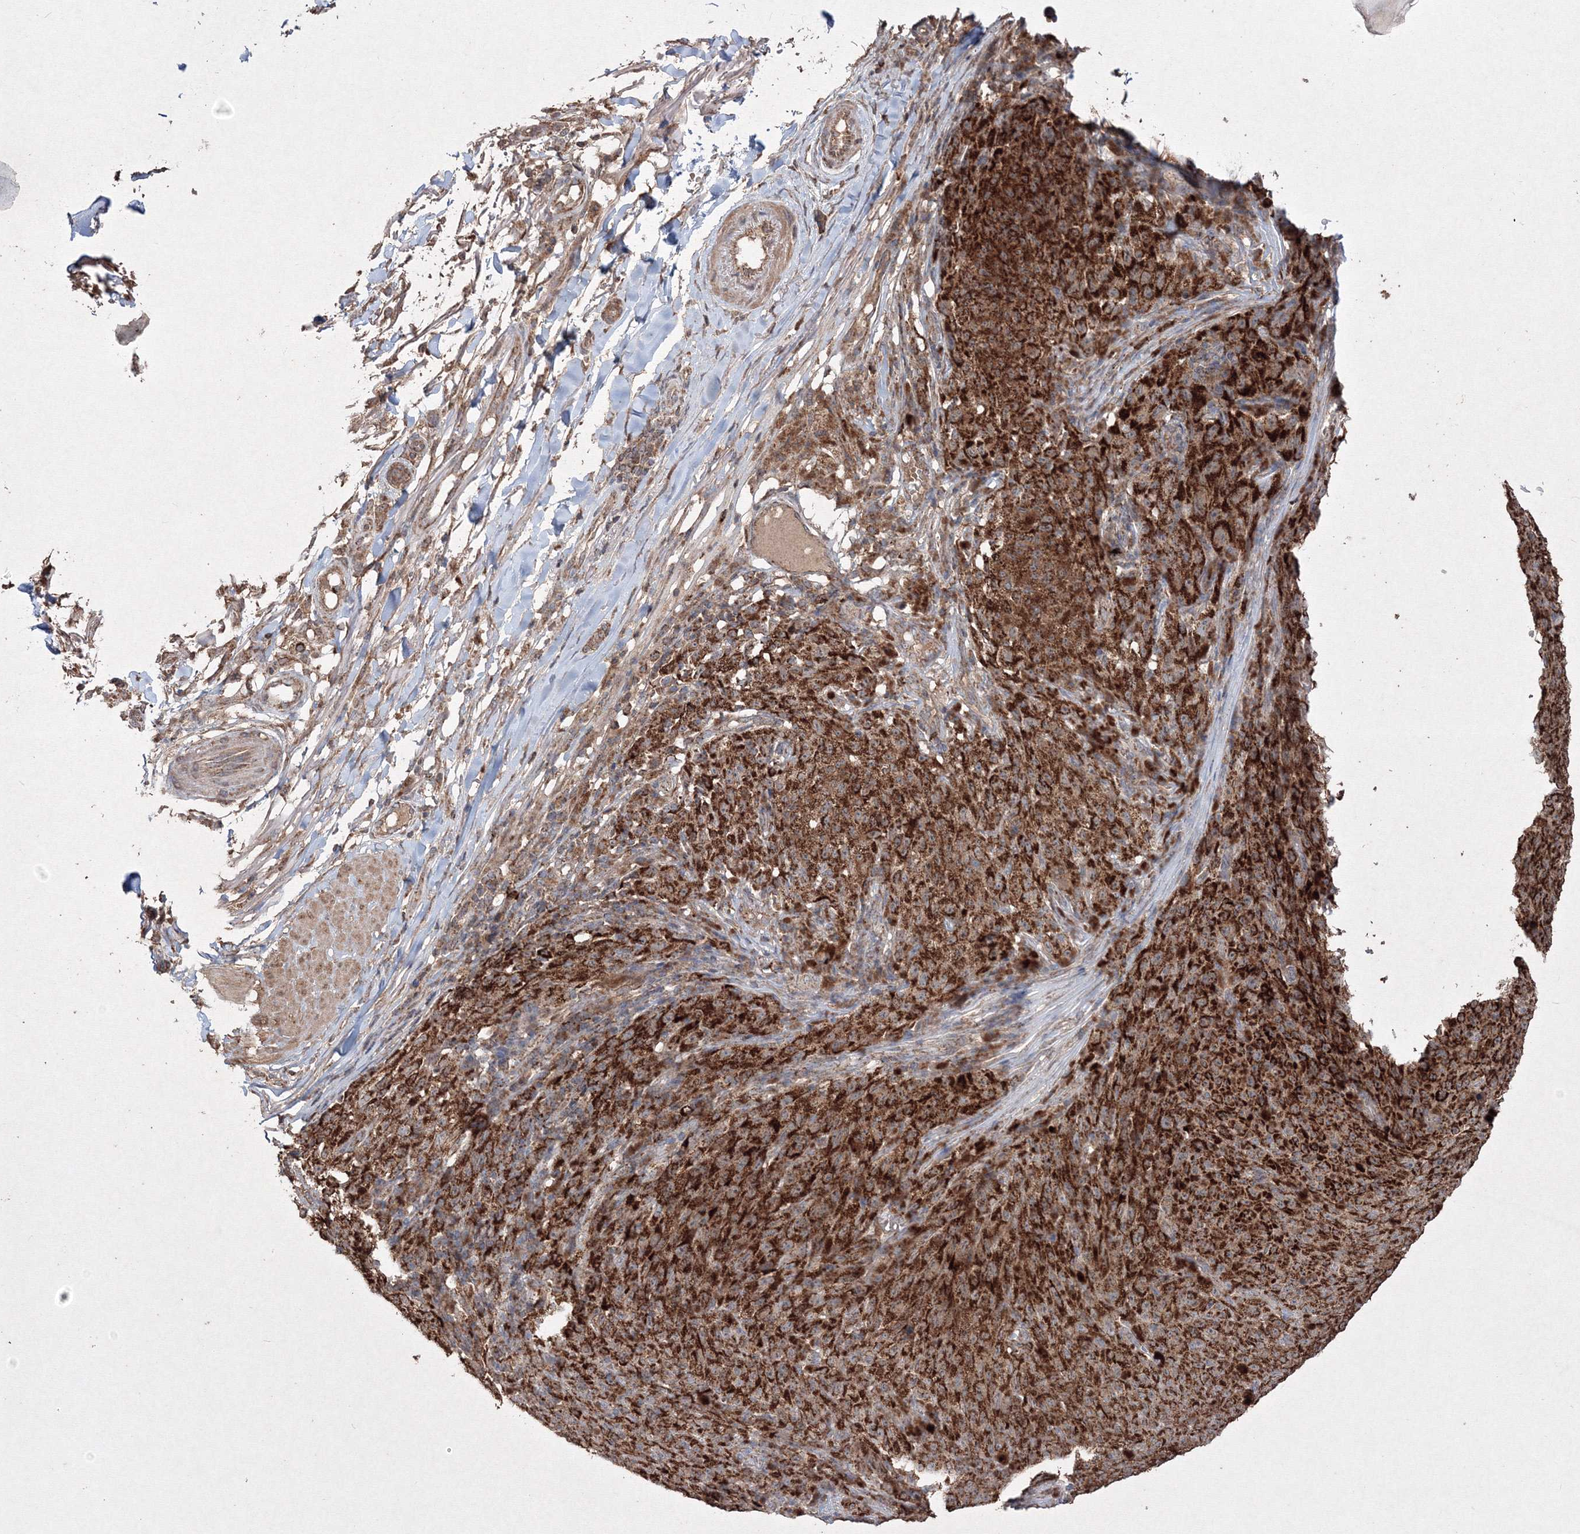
{"staining": {"intensity": "strong", "quantity": ">75%", "location": "cytoplasmic/membranous"}, "tissue": "melanoma", "cell_type": "Tumor cells", "image_type": "cancer", "snomed": [{"axis": "morphology", "description": "Malignant melanoma, NOS"}, {"axis": "topography", "description": "Skin"}], "caption": "This histopathology image reveals IHC staining of human melanoma, with high strong cytoplasmic/membranous staining in approximately >75% of tumor cells.", "gene": "GRSF1", "patient": {"sex": "female", "age": 82}}